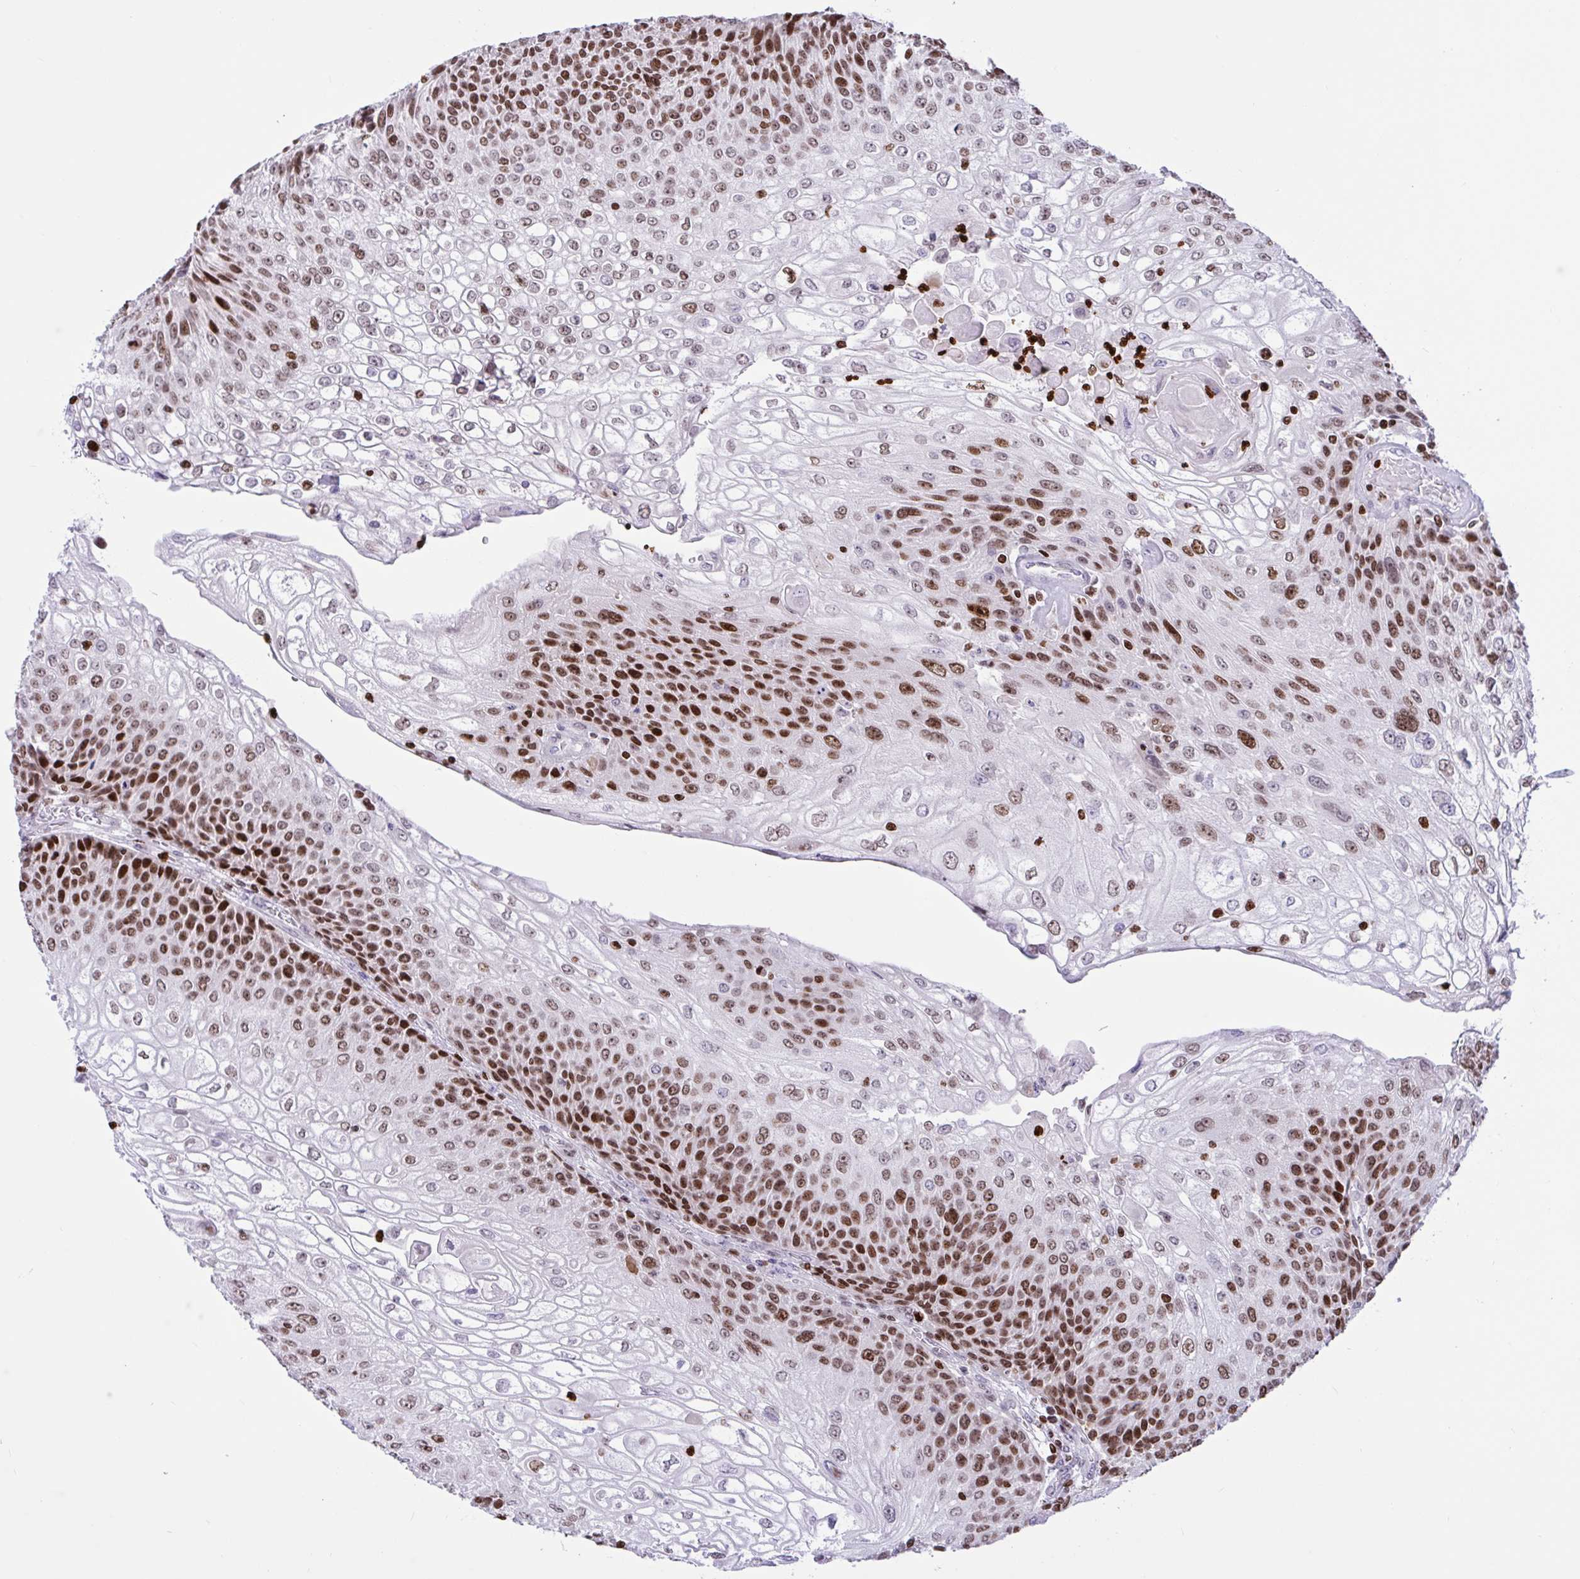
{"staining": {"intensity": "moderate", "quantity": "25%-75%", "location": "nuclear"}, "tissue": "urothelial cancer", "cell_type": "Tumor cells", "image_type": "cancer", "snomed": [{"axis": "morphology", "description": "Urothelial carcinoma, High grade"}, {"axis": "topography", "description": "Urinary bladder"}], "caption": "An IHC histopathology image of neoplastic tissue is shown. Protein staining in brown highlights moderate nuclear positivity in urothelial cancer within tumor cells.", "gene": "HMGB2", "patient": {"sex": "female", "age": 70}}